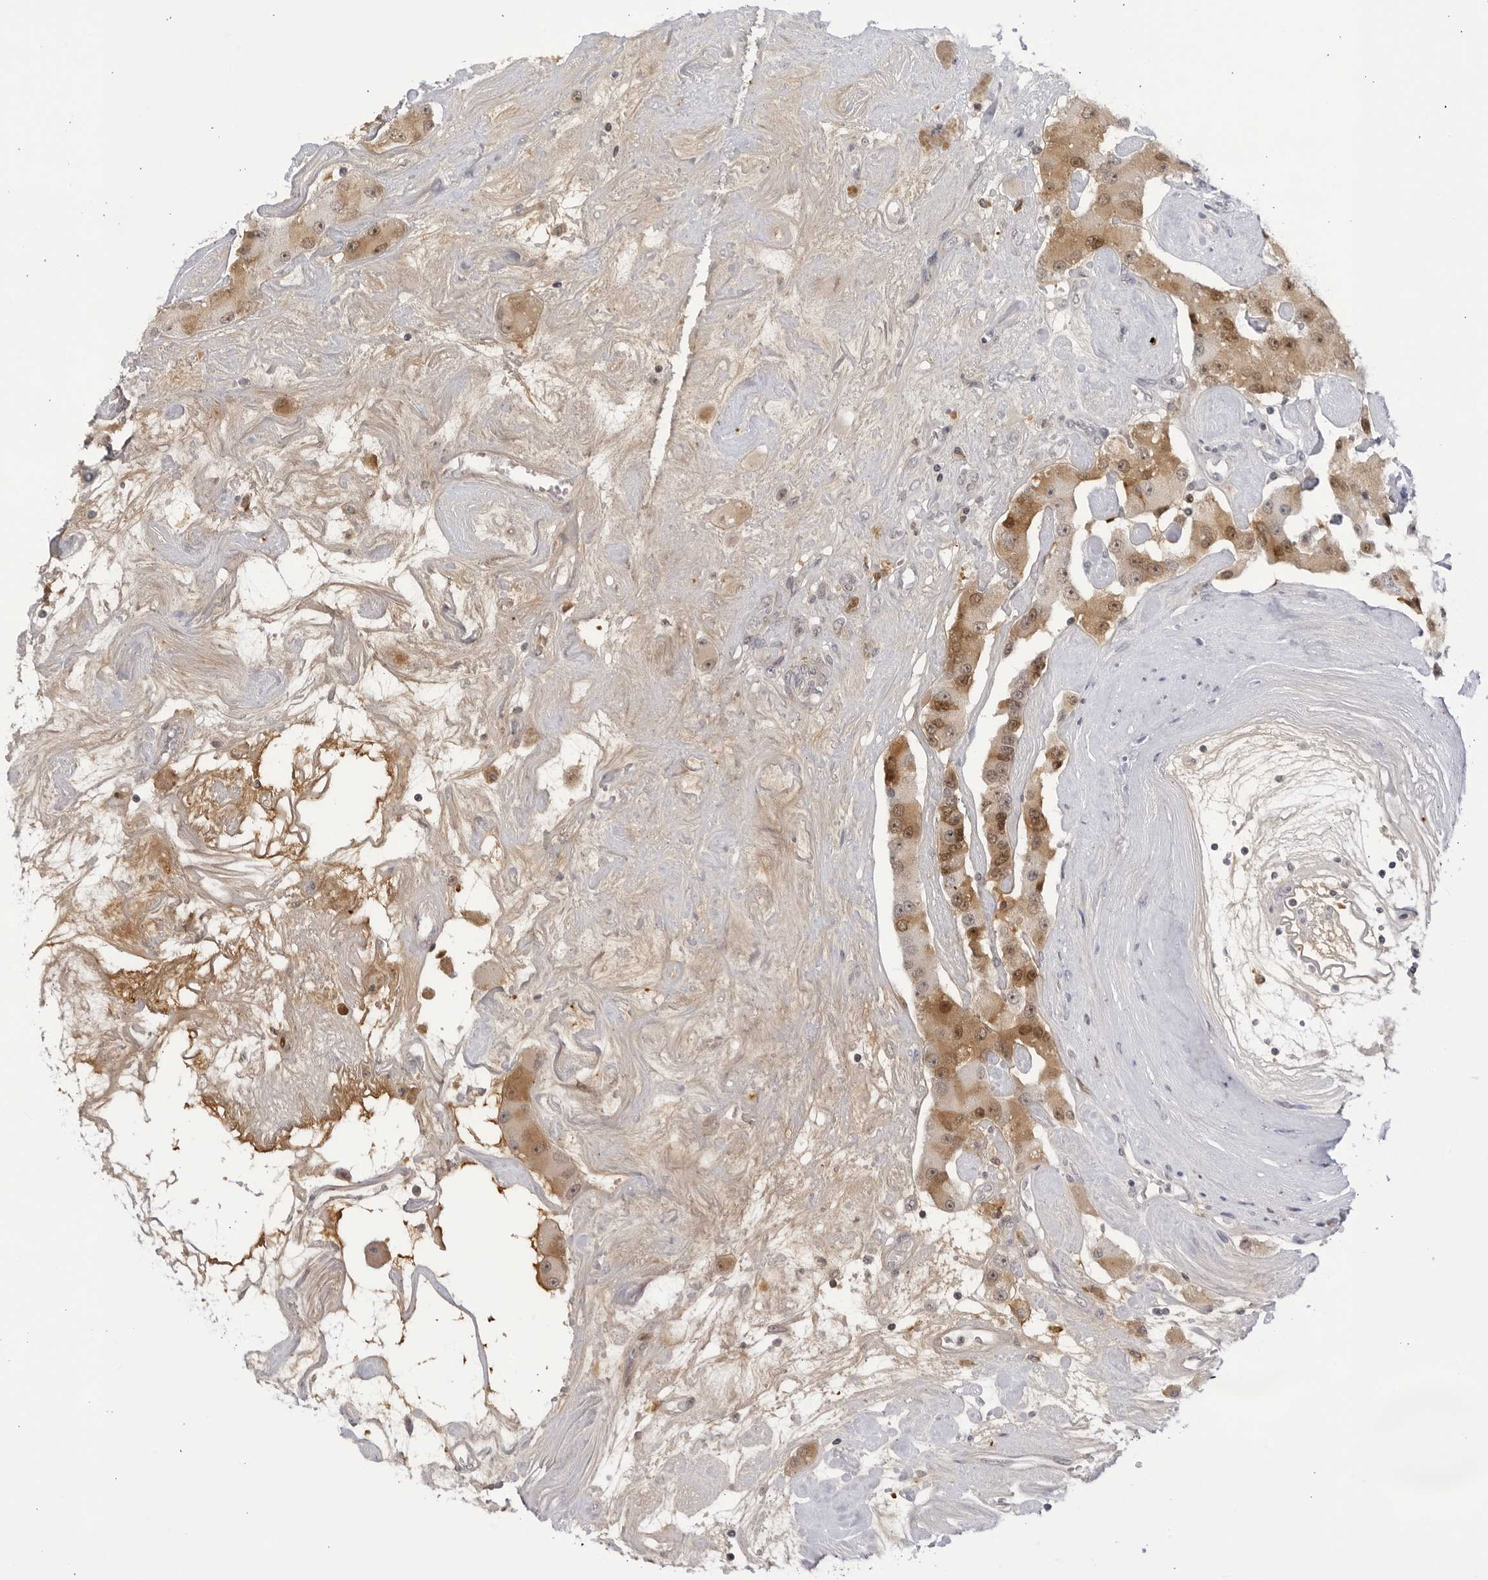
{"staining": {"intensity": "moderate", "quantity": ">75%", "location": "cytoplasmic/membranous,nuclear"}, "tissue": "carcinoid", "cell_type": "Tumor cells", "image_type": "cancer", "snomed": [{"axis": "morphology", "description": "Carcinoid, malignant, NOS"}, {"axis": "topography", "description": "Pancreas"}], "caption": "IHC micrograph of neoplastic tissue: carcinoid (malignant) stained using IHC displays medium levels of moderate protein expression localized specifically in the cytoplasmic/membranous and nuclear of tumor cells, appearing as a cytoplasmic/membranous and nuclear brown color.", "gene": "CNBD1", "patient": {"sex": "male", "age": 41}}